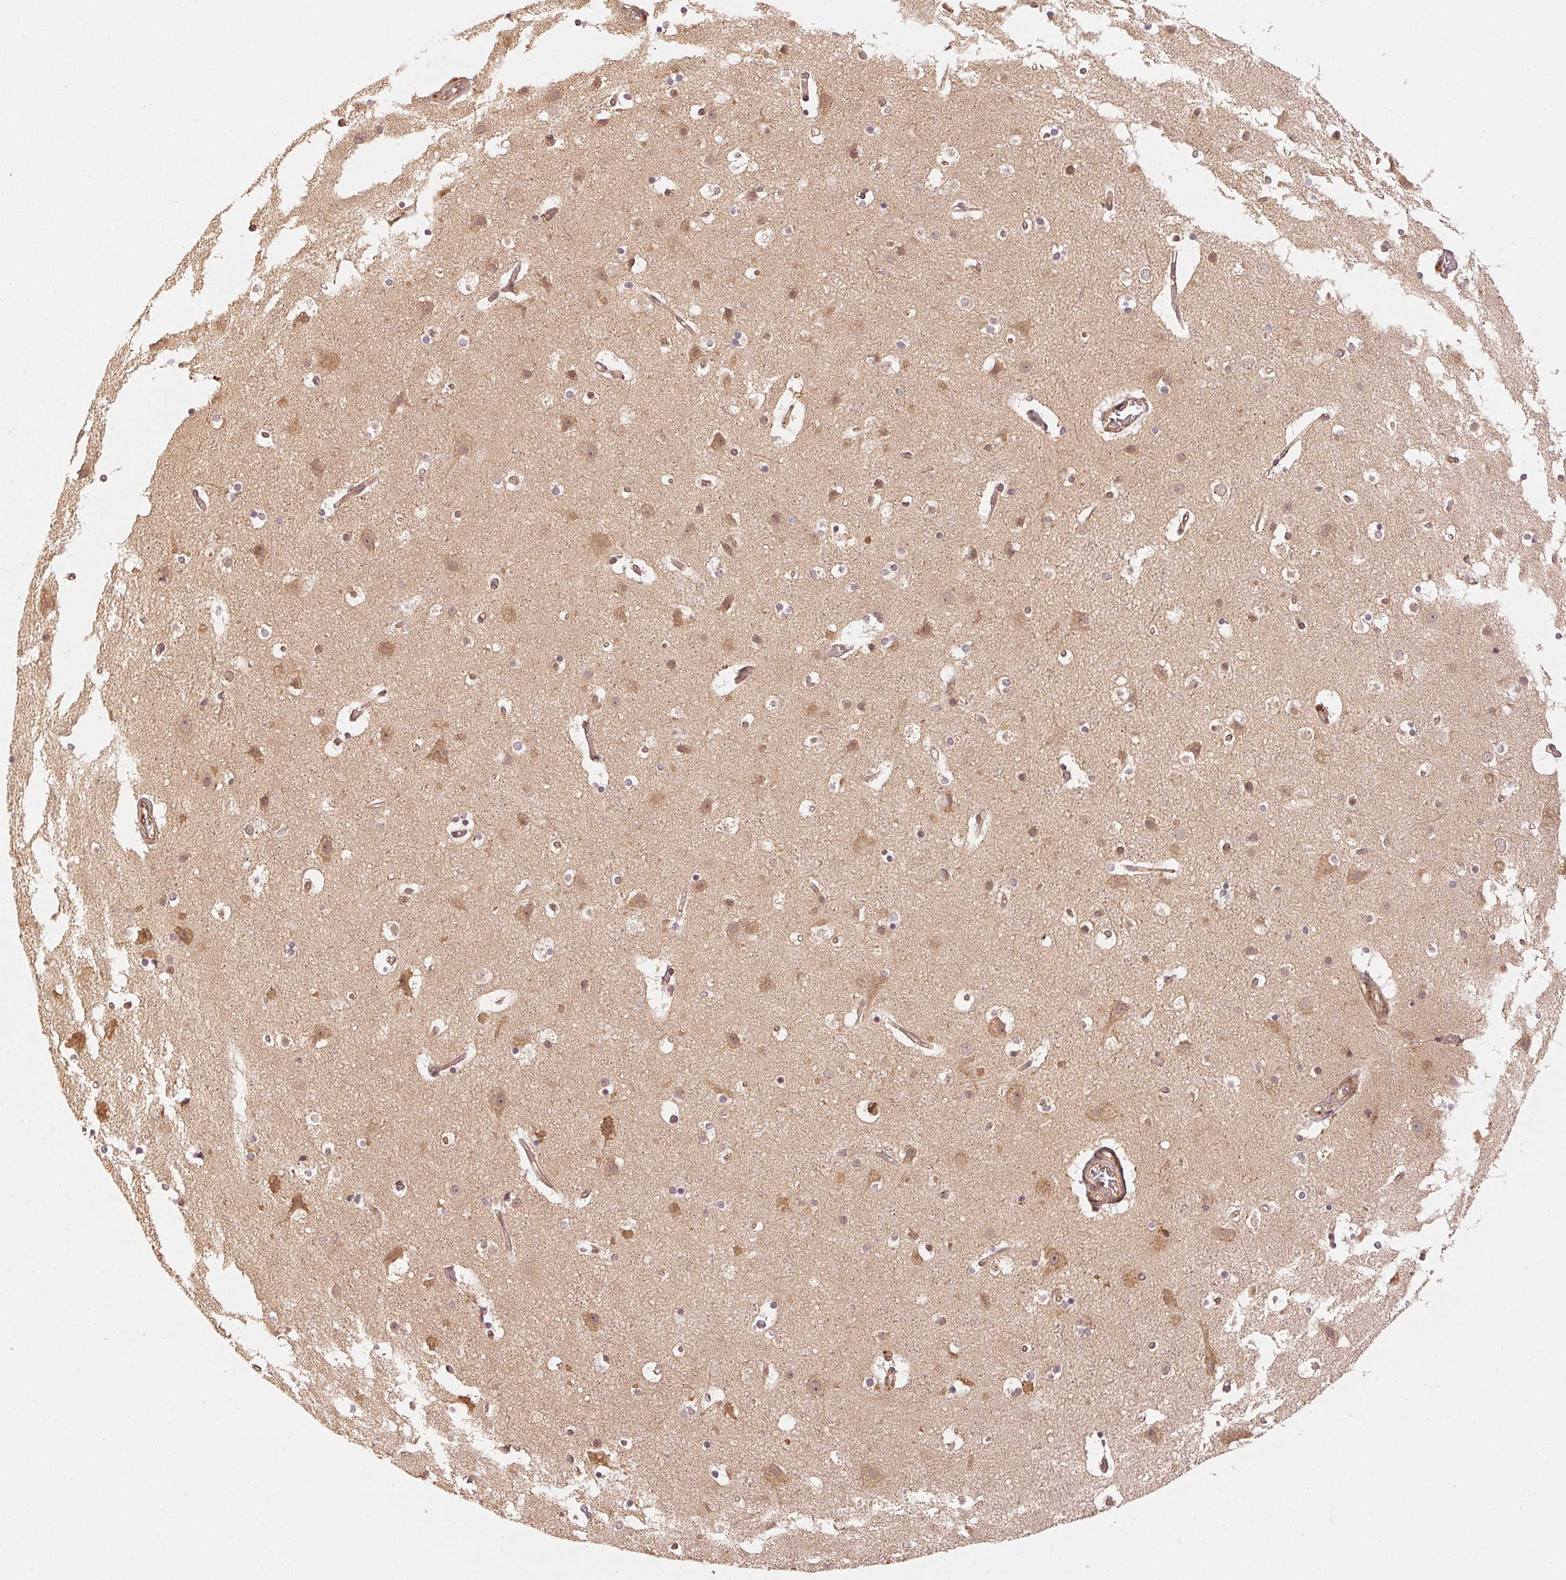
{"staining": {"intensity": "moderate", "quantity": ">75%", "location": "cytoplasmic/membranous"}, "tissue": "cerebral cortex", "cell_type": "Endothelial cells", "image_type": "normal", "snomed": [{"axis": "morphology", "description": "Normal tissue, NOS"}, {"axis": "topography", "description": "Cerebral cortex"}], "caption": "DAB immunohistochemical staining of unremarkable cerebral cortex displays moderate cytoplasmic/membranous protein expression in about >75% of endothelial cells.", "gene": "STRN4", "patient": {"sex": "female", "age": 52}}